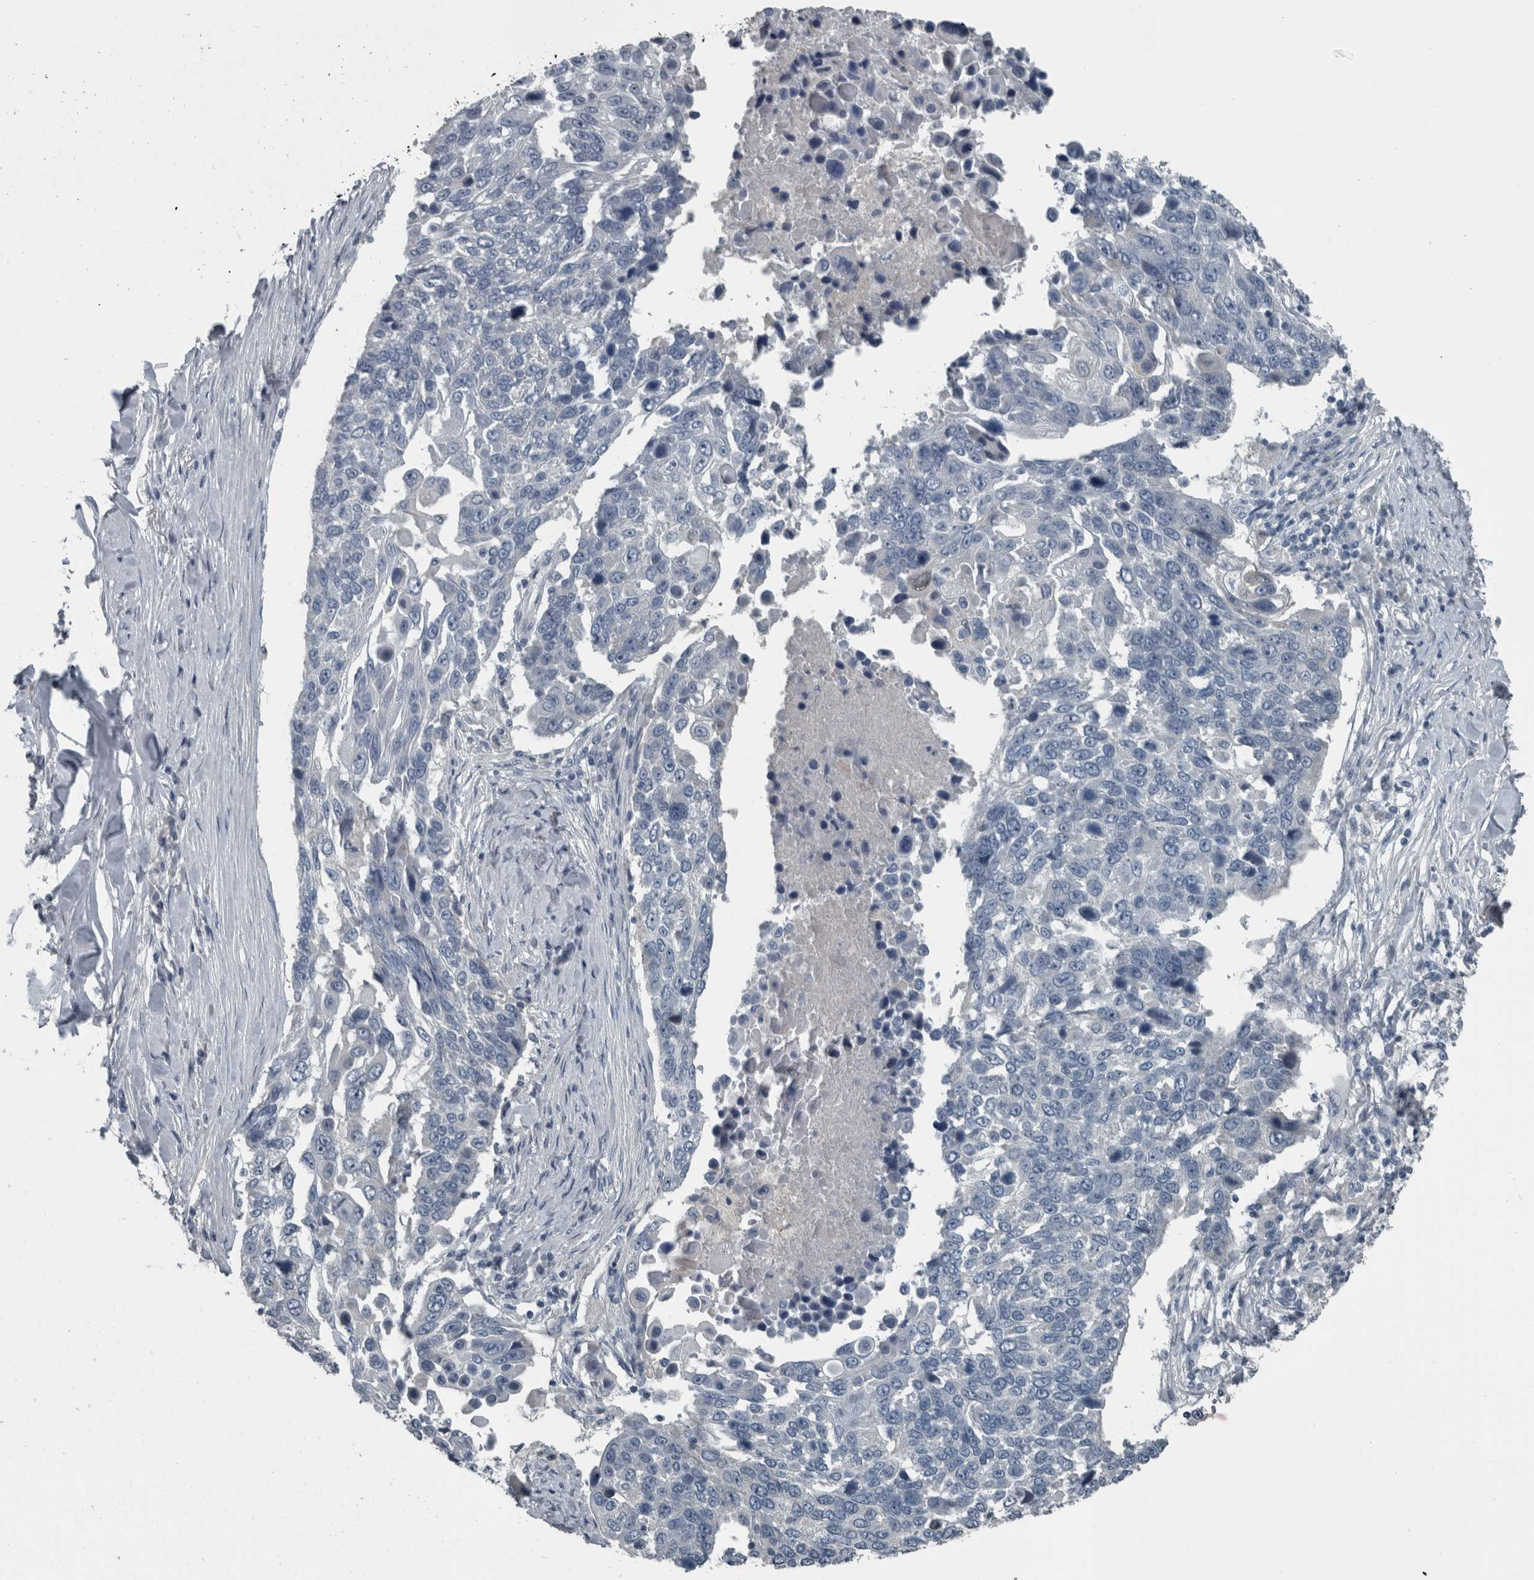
{"staining": {"intensity": "negative", "quantity": "none", "location": "none"}, "tissue": "lung cancer", "cell_type": "Tumor cells", "image_type": "cancer", "snomed": [{"axis": "morphology", "description": "Squamous cell carcinoma, NOS"}, {"axis": "topography", "description": "Lung"}], "caption": "High magnification brightfield microscopy of lung squamous cell carcinoma stained with DAB (3,3'-diaminobenzidine) (brown) and counterstained with hematoxylin (blue): tumor cells show no significant positivity.", "gene": "KRT20", "patient": {"sex": "male", "age": 66}}